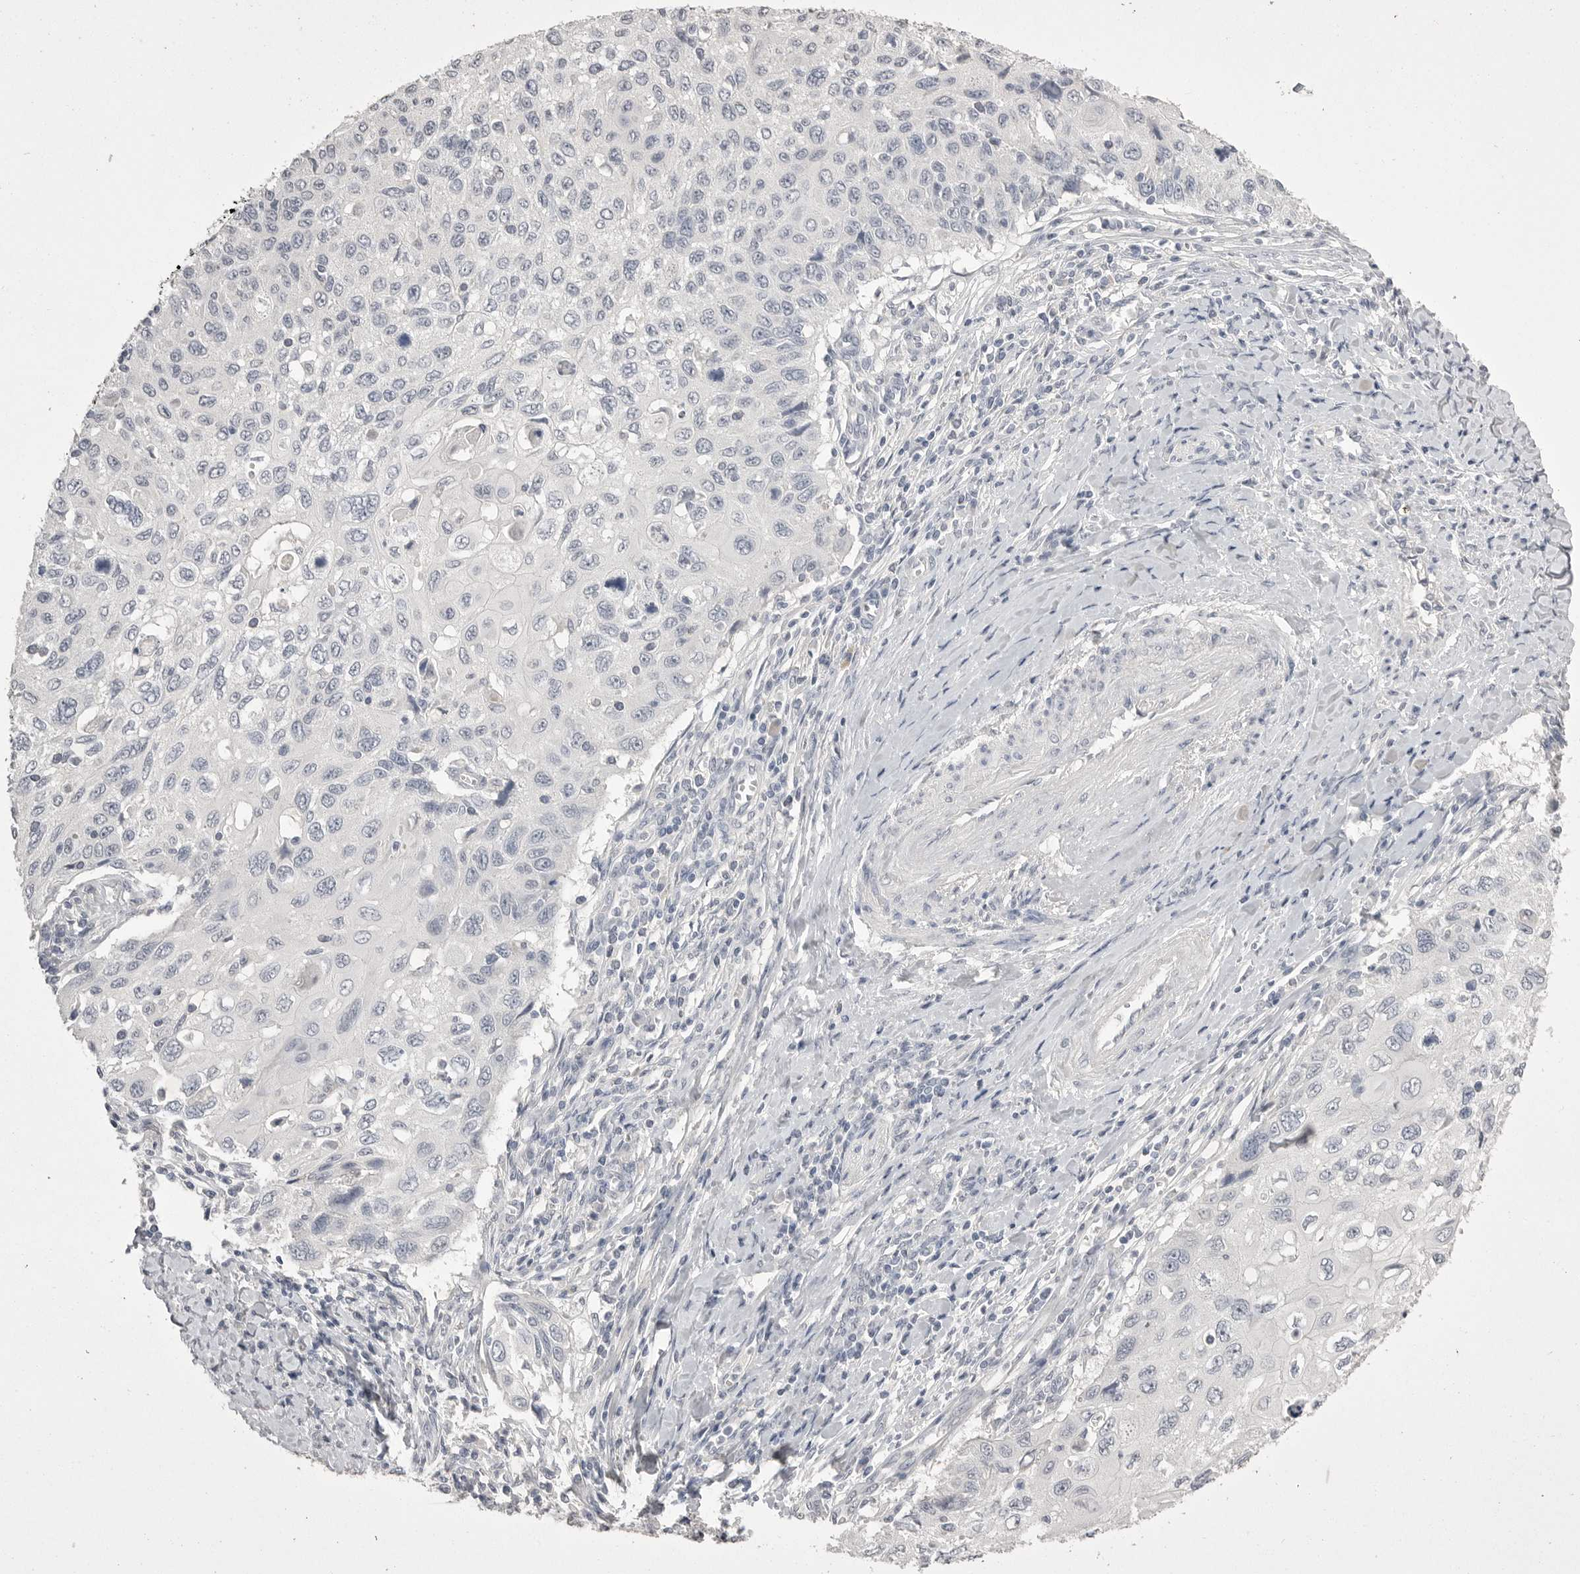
{"staining": {"intensity": "negative", "quantity": "none", "location": "none"}, "tissue": "cervical cancer", "cell_type": "Tumor cells", "image_type": "cancer", "snomed": [{"axis": "morphology", "description": "Squamous cell carcinoma, NOS"}, {"axis": "topography", "description": "Cervix"}], "caption": "There is no significant expression in tumor cells of cervical cancer.", "gene": "CPB1", "patient": {"sex": "female", "age": 70}}